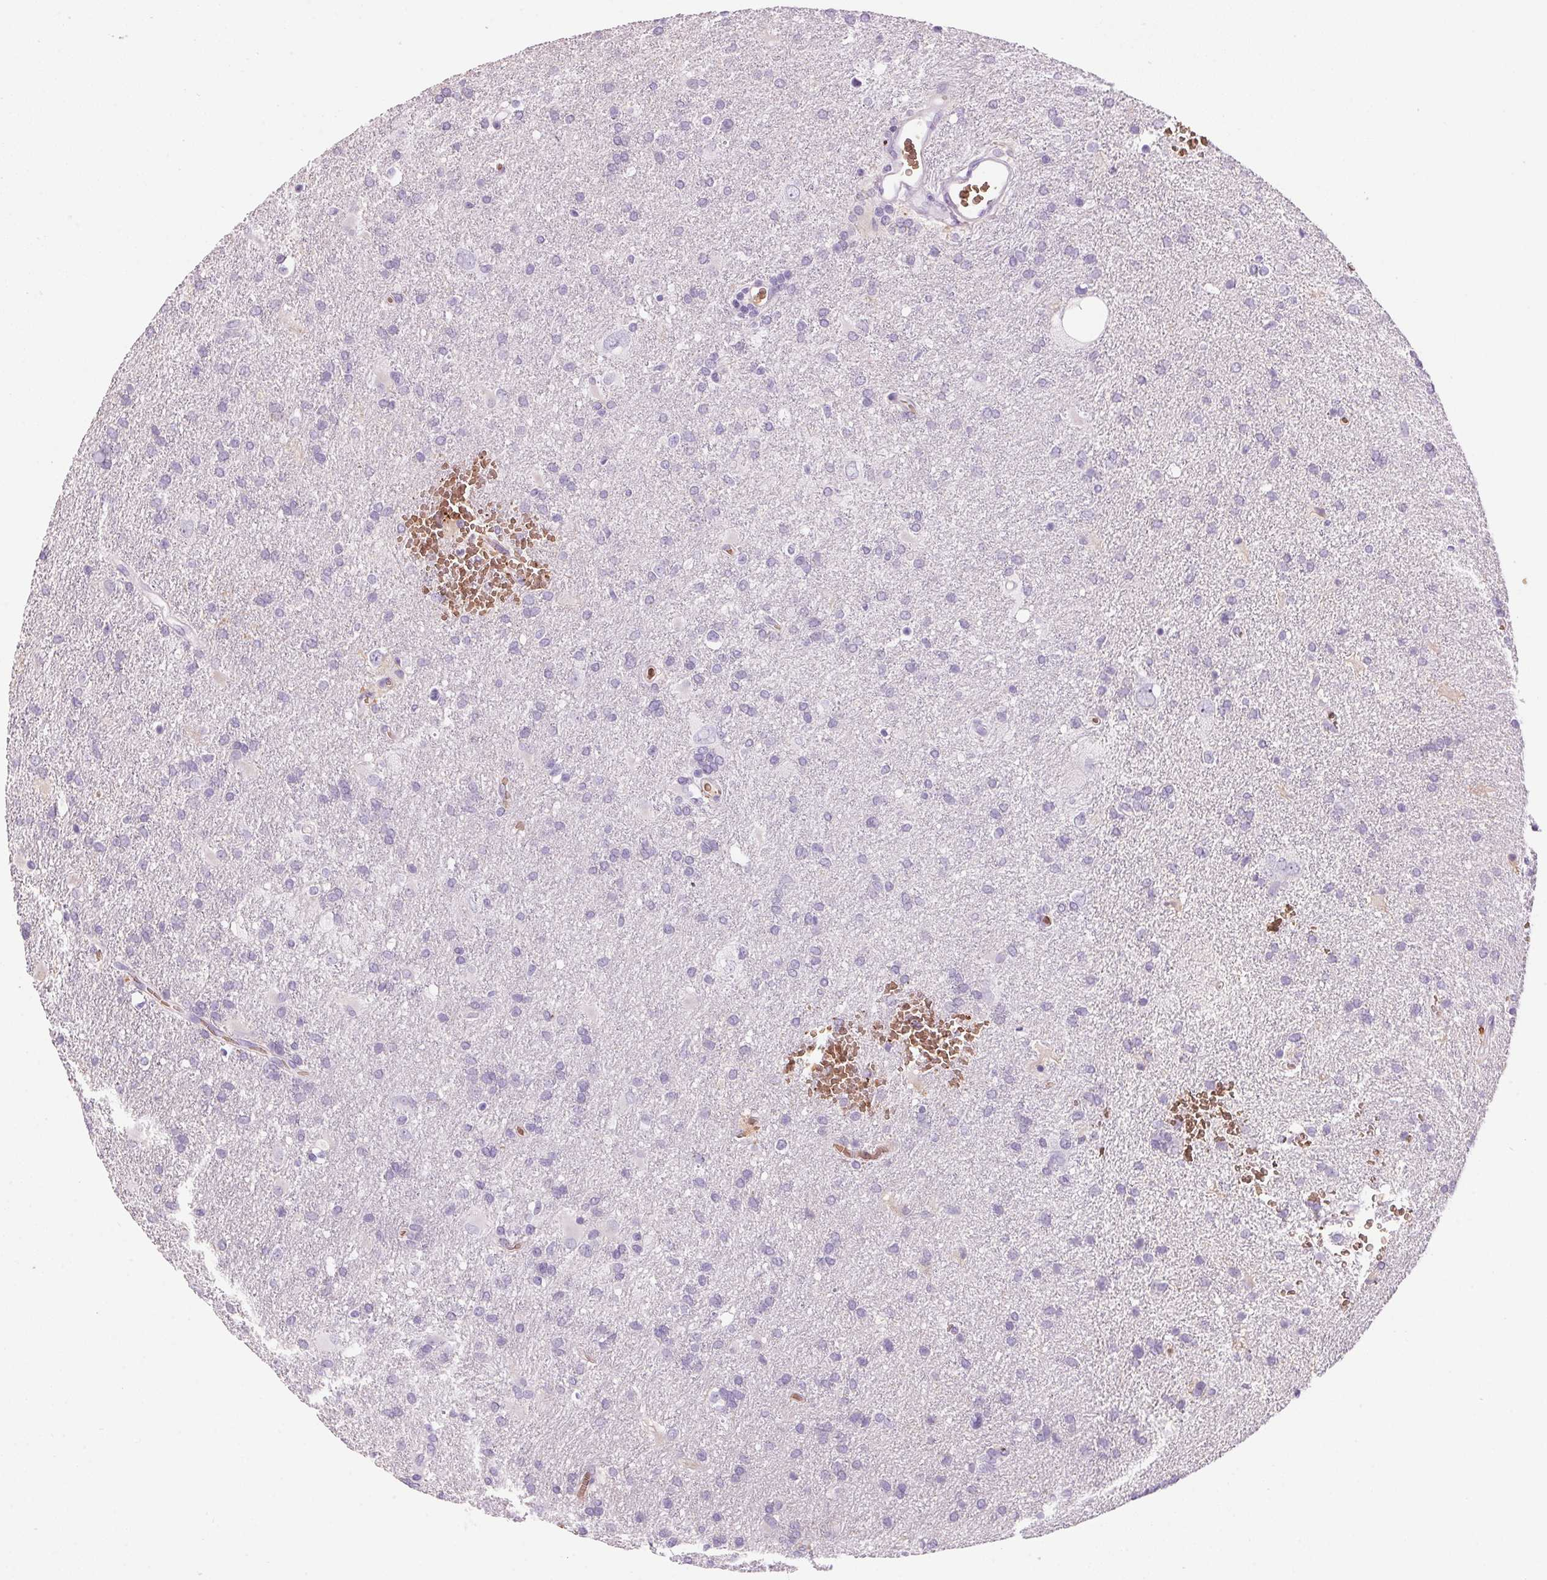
{"staining": {"intensity": "negative", "quantity": "none", "location": "none"}, "tissue": "glioma", "cell_type": "Tumor cells", "image_type": "cancer", "snomed": [{"axis": "morphology", "description": "Glioma, malignant, Low grade"}, {"axis": "topography", "description": "Brain"}], "caption": "Immunohistochemical staining of human low-grade glioma (malignant) demonstrates no significant staining in tumor cells.", "gene": "HBQ1", "patient": {"sex": "male", "age": 66}}